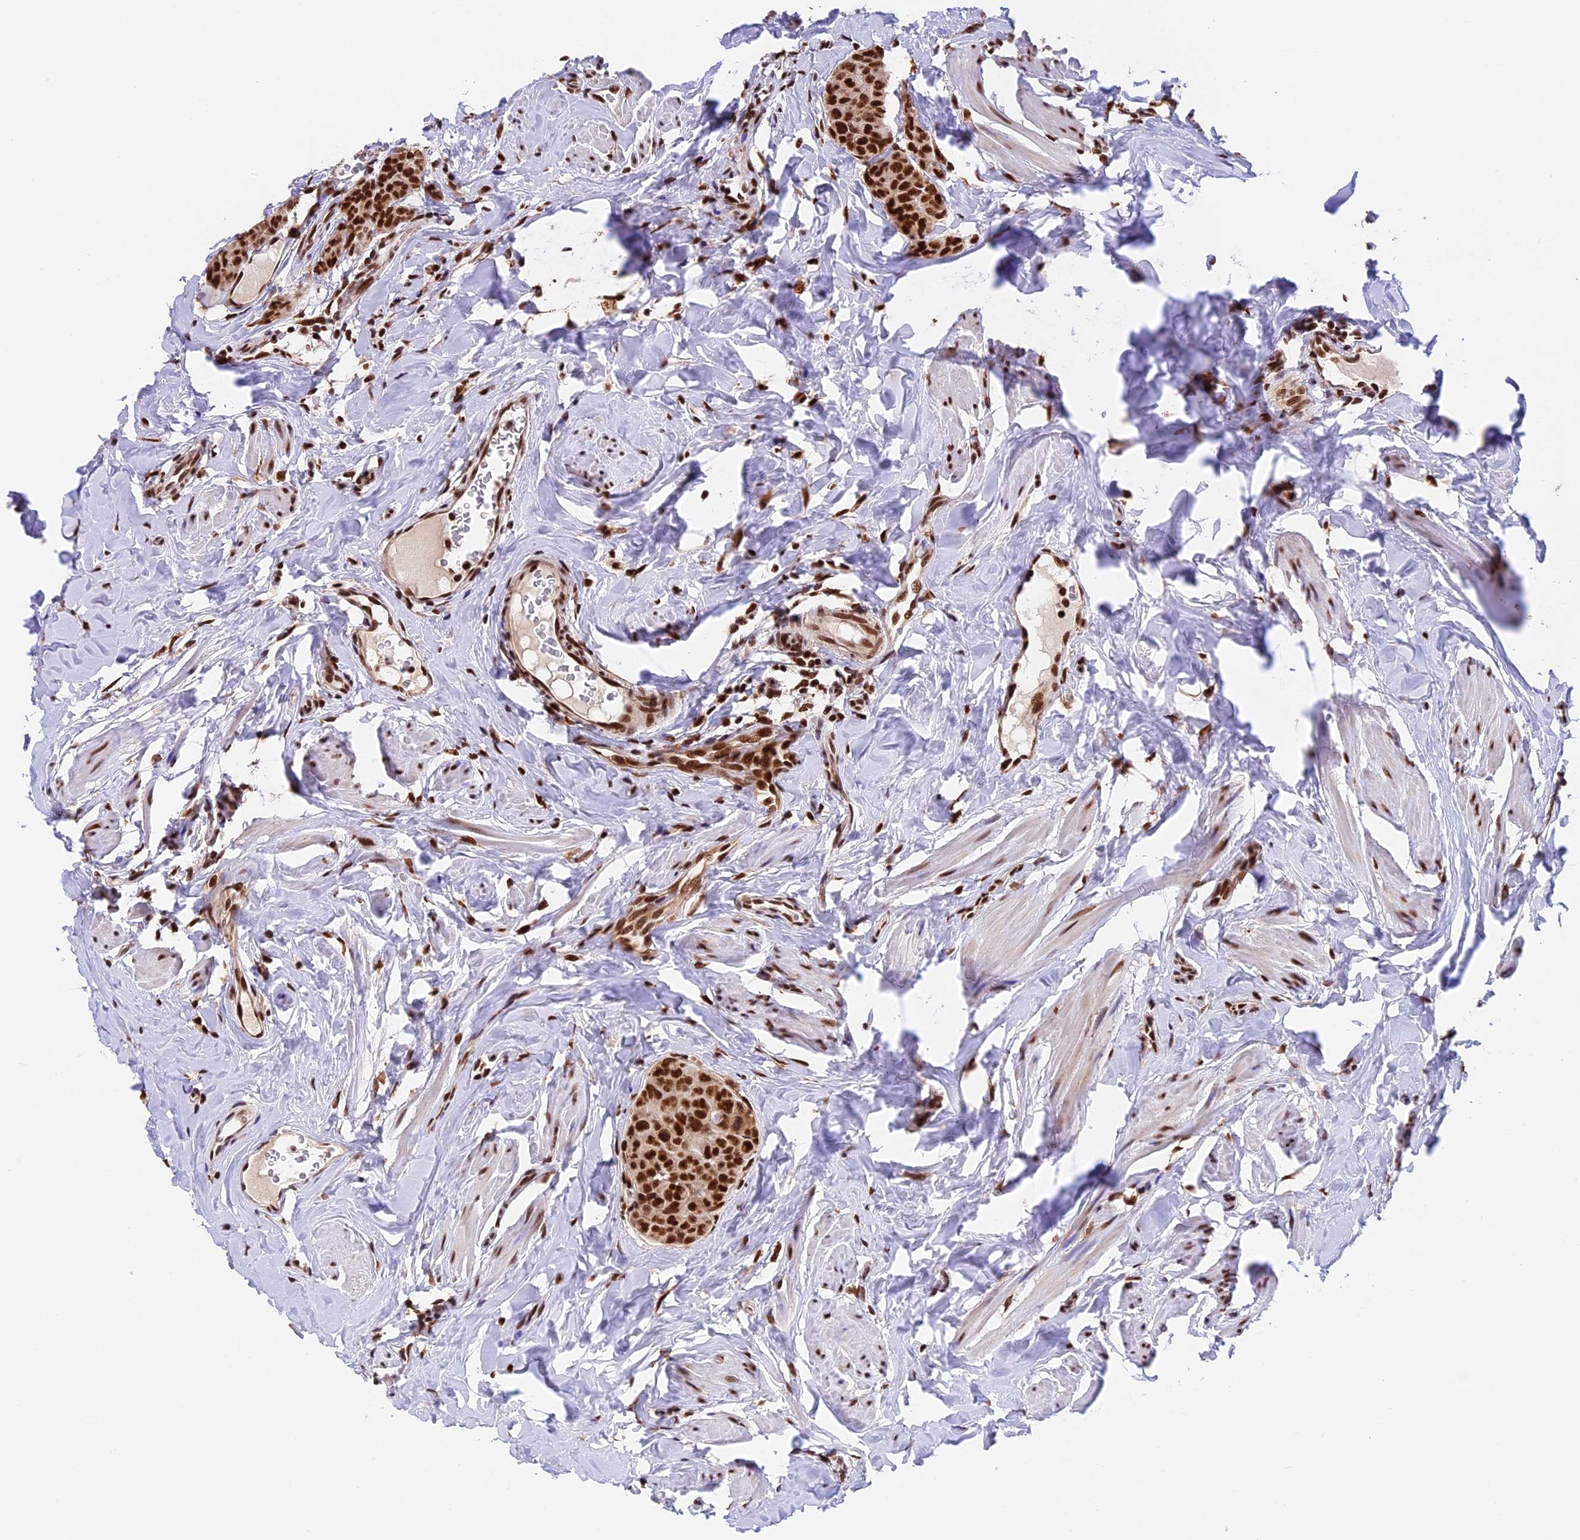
{"staining": {"intensity": "strong", "quantity": ">75%", "location": "nuclear"}, "tissue": "breast cancer", "cell_type": "Tumor cells", "image_type": "cancer", "snomed": [{"axis": "morphology", "description": "Duct carcinoma"}, {"axis": "topography", "description": "Breast"}], "caption": "Immunohistochemistry (DAB (3,3'-diaminobenzidine)) staining of human invasive ductal carcinoma (breast) demonstrates strong nuclear protein positivity in approximately >75% of tumor cells.", "gene": "RAMAC", "patient": {"sex": "female", "age": 40}}